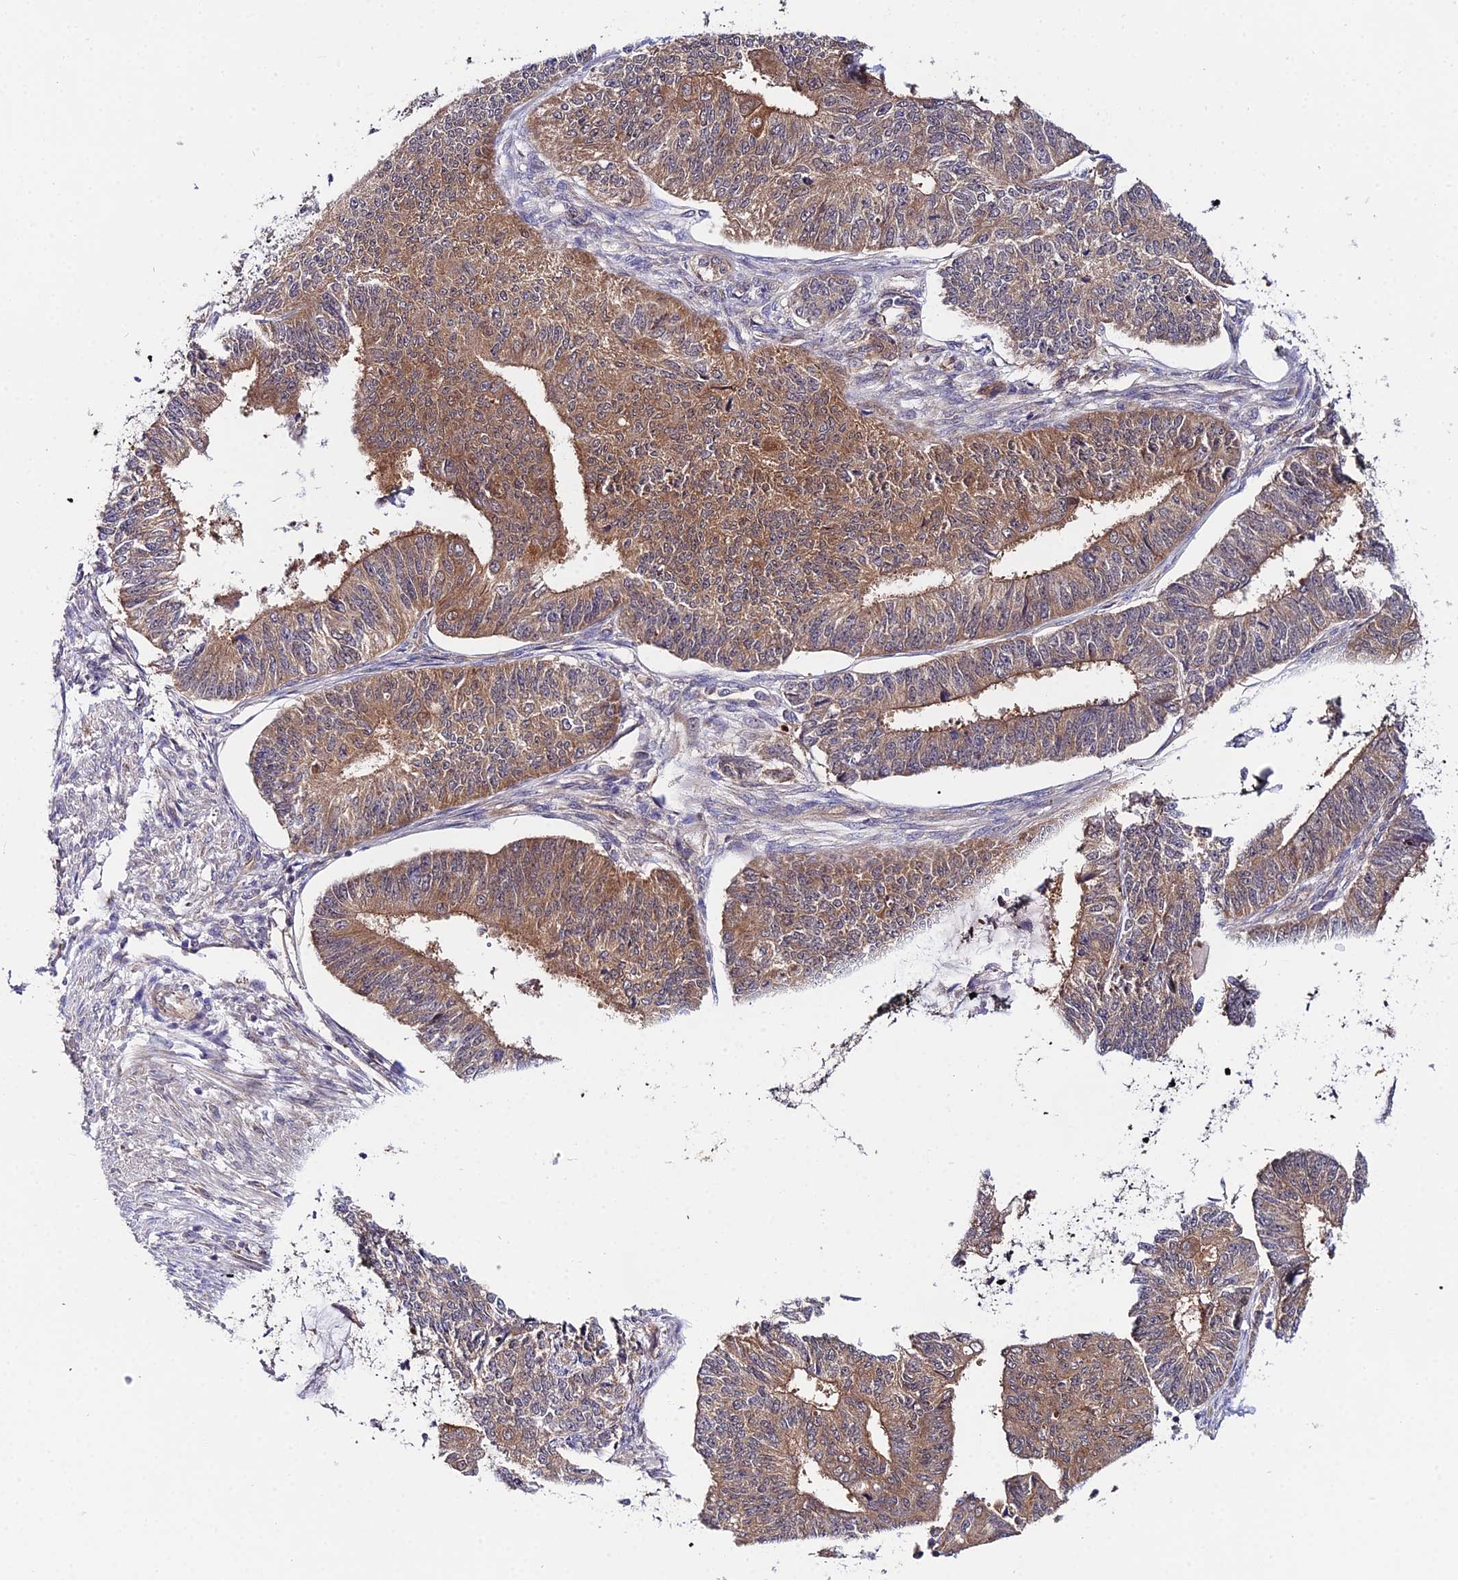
{"staining": {"intensity": "moderate", "quantity": ">75%", "location": "cytoplasmic/membranous"}, "tissue": "endometrial cancer", "cell_type": "Tumor cells", "image_type": "cancer", "snomed": [{"axis": "morphology", "description": "Adenocarcinoma, NOS"}, {"axis": "topography", "description": "Endometrium"}], "caption": "Moderate cytoplasmic/membranous positivity for a protein is appreciated in about >75% of tumor cells of endometrial adenocarcinoma using immunohistochemistry (IHC).", "gene": "PPP2R2C", "patient": {"sex": "female", "age": 32}}